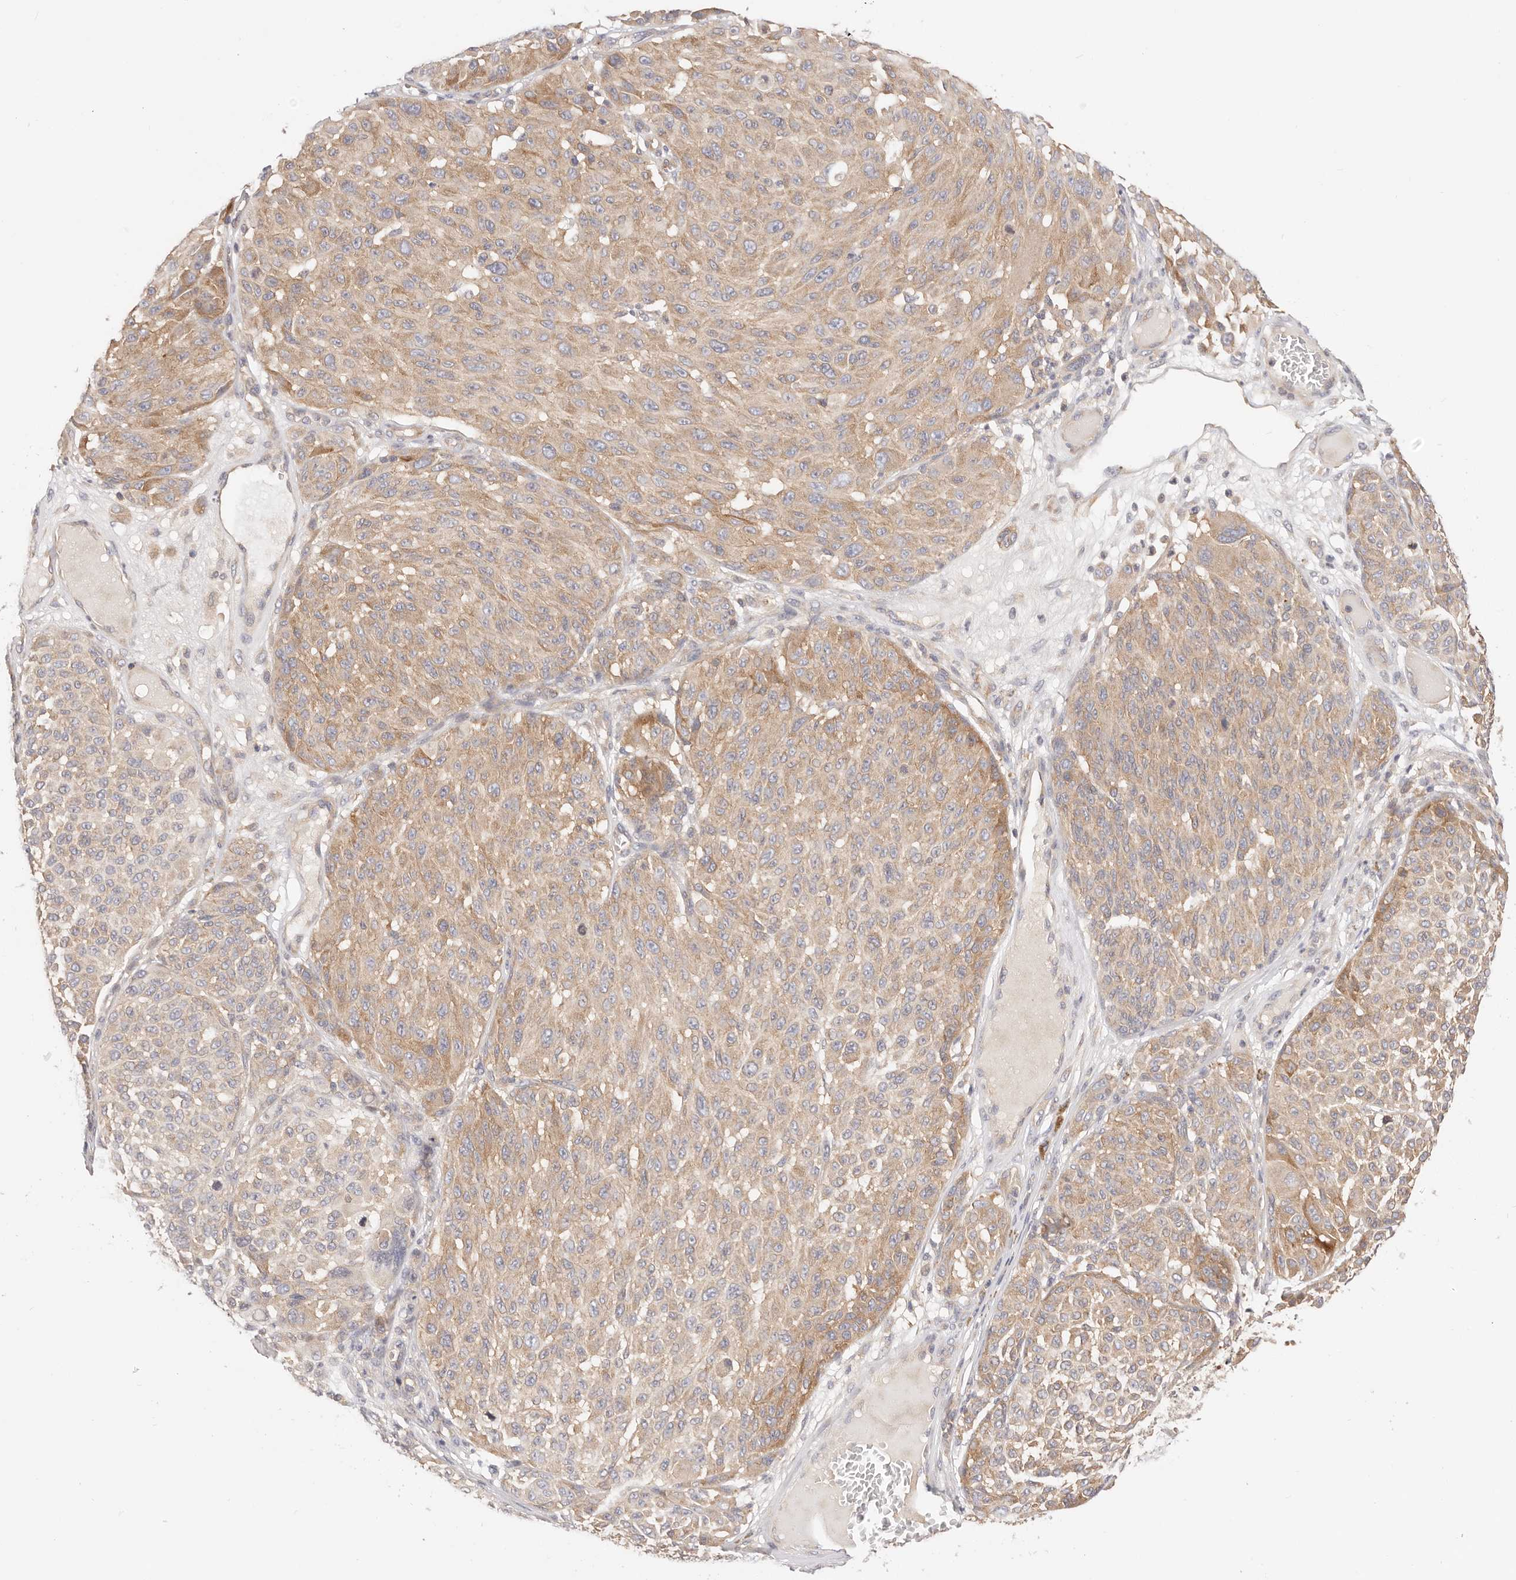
{"staining": {"intensity": "moderate", "quantity": ">75%", "location": "cytoplasmic/membranous"}, "tissue": "melanoma", "cell_type": "Tumor cells", "image_type": "cancer", "snomed": [{"axis": "morphology", "description": "Malignant melanoma, NOS"}, {"axis": "topography", "description": "Skin"}], "caption": "Moderate cytoplasmic/membranous protein positivity is appreciated in about >75% of tumor cells in malignant melanoma. (Brightfield microscopy of DAB IHC at high magnification).", "gene": "KCMF1", "patient": {"sex": "male", "age": 83}}